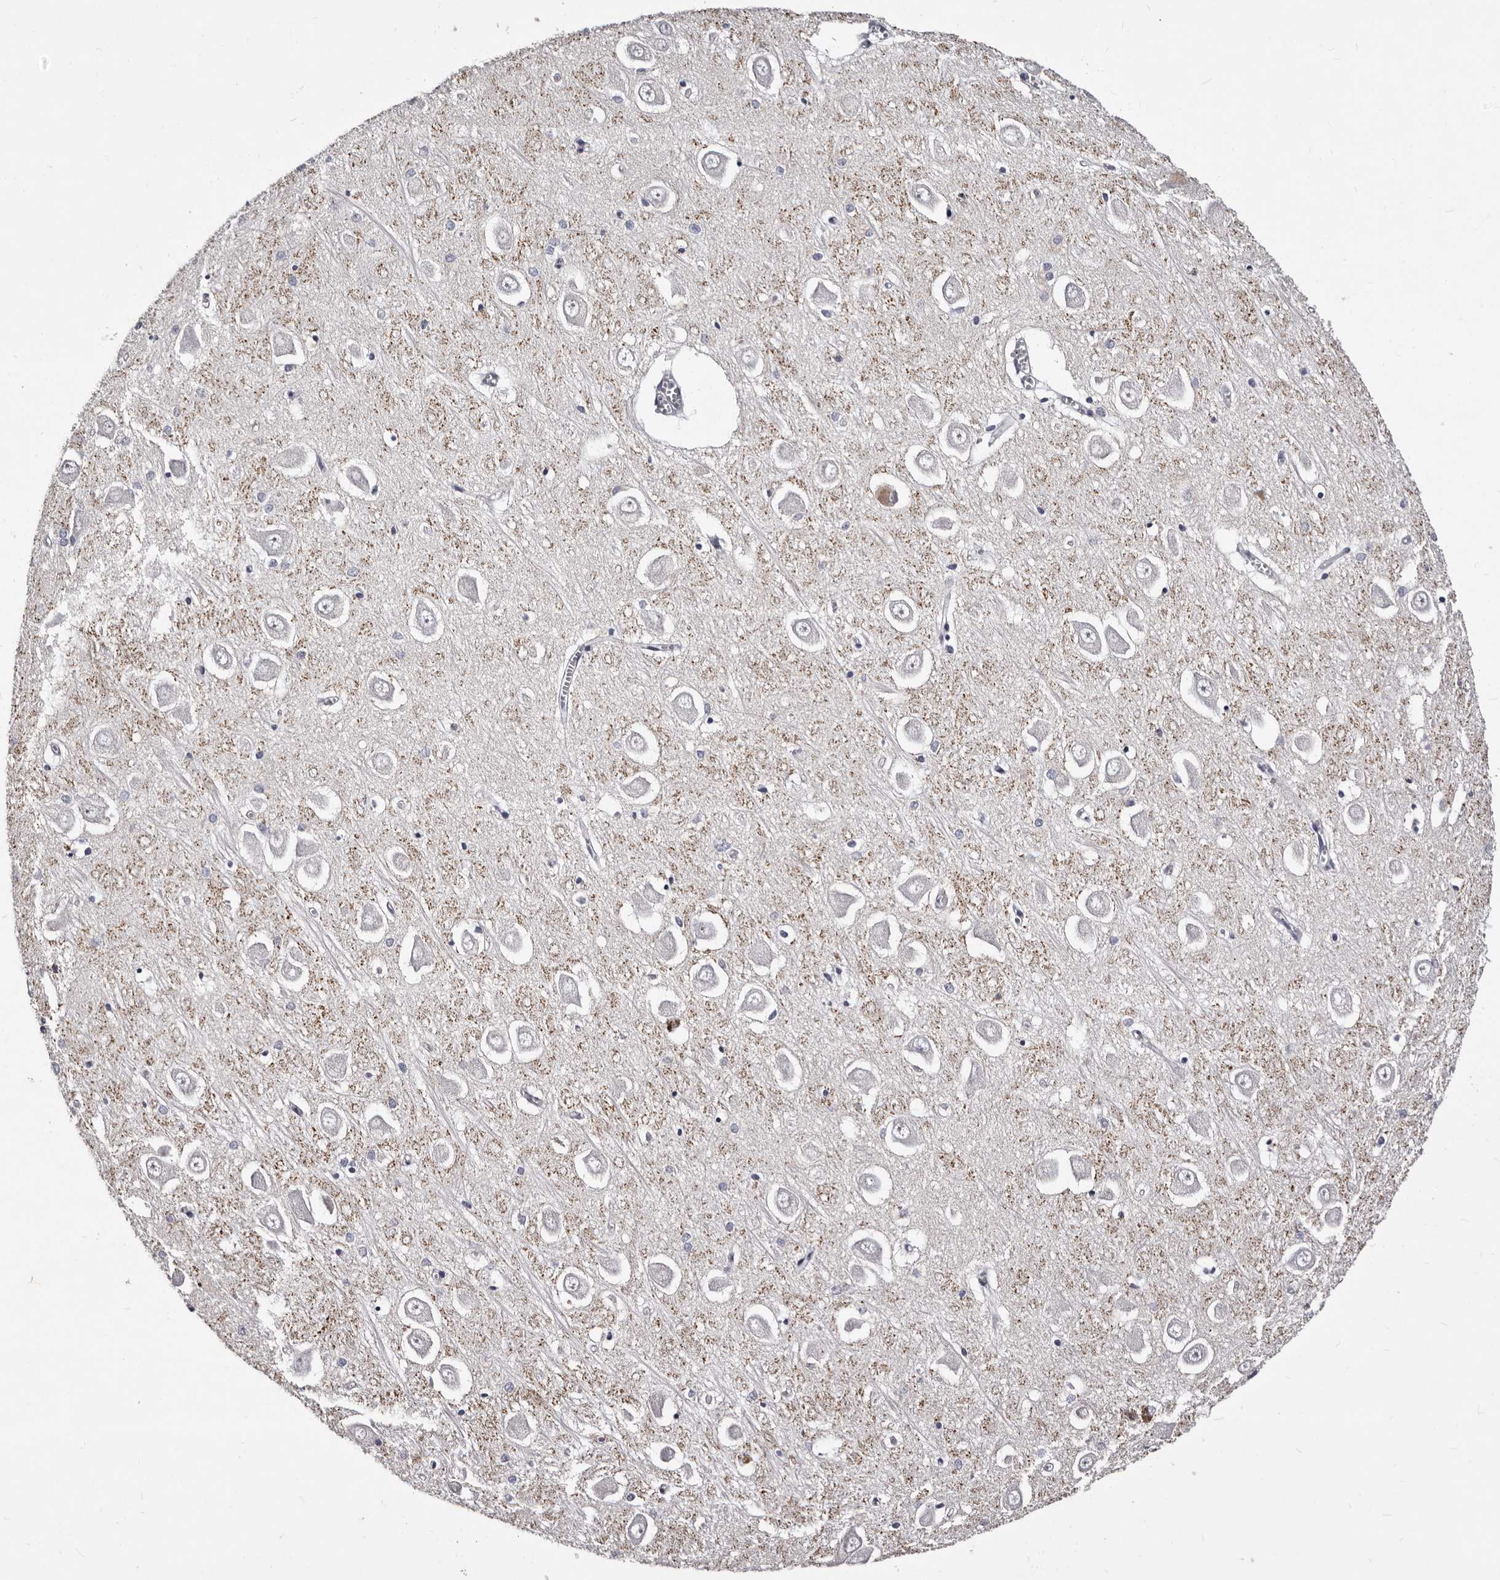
{"staining": {"intensity": "negative", "quantity": "none", "location": "none"}, "tissue": "hippocampus", "cell_type": "Glial cells", "image_type": "normal", "snomed": [{"axis": "morphology", "description": "Normal tissue, NOS"}, {"axis": "topography", "description": "Hippocampus"}], "caption": "DAB immunohistochemical staining of benign hippocampus exhibits no significant positivity in glial cells. Nuclei are stained in blue.", "gene": "AUNIP", "patient": {"sex": "male", "age": 70}}